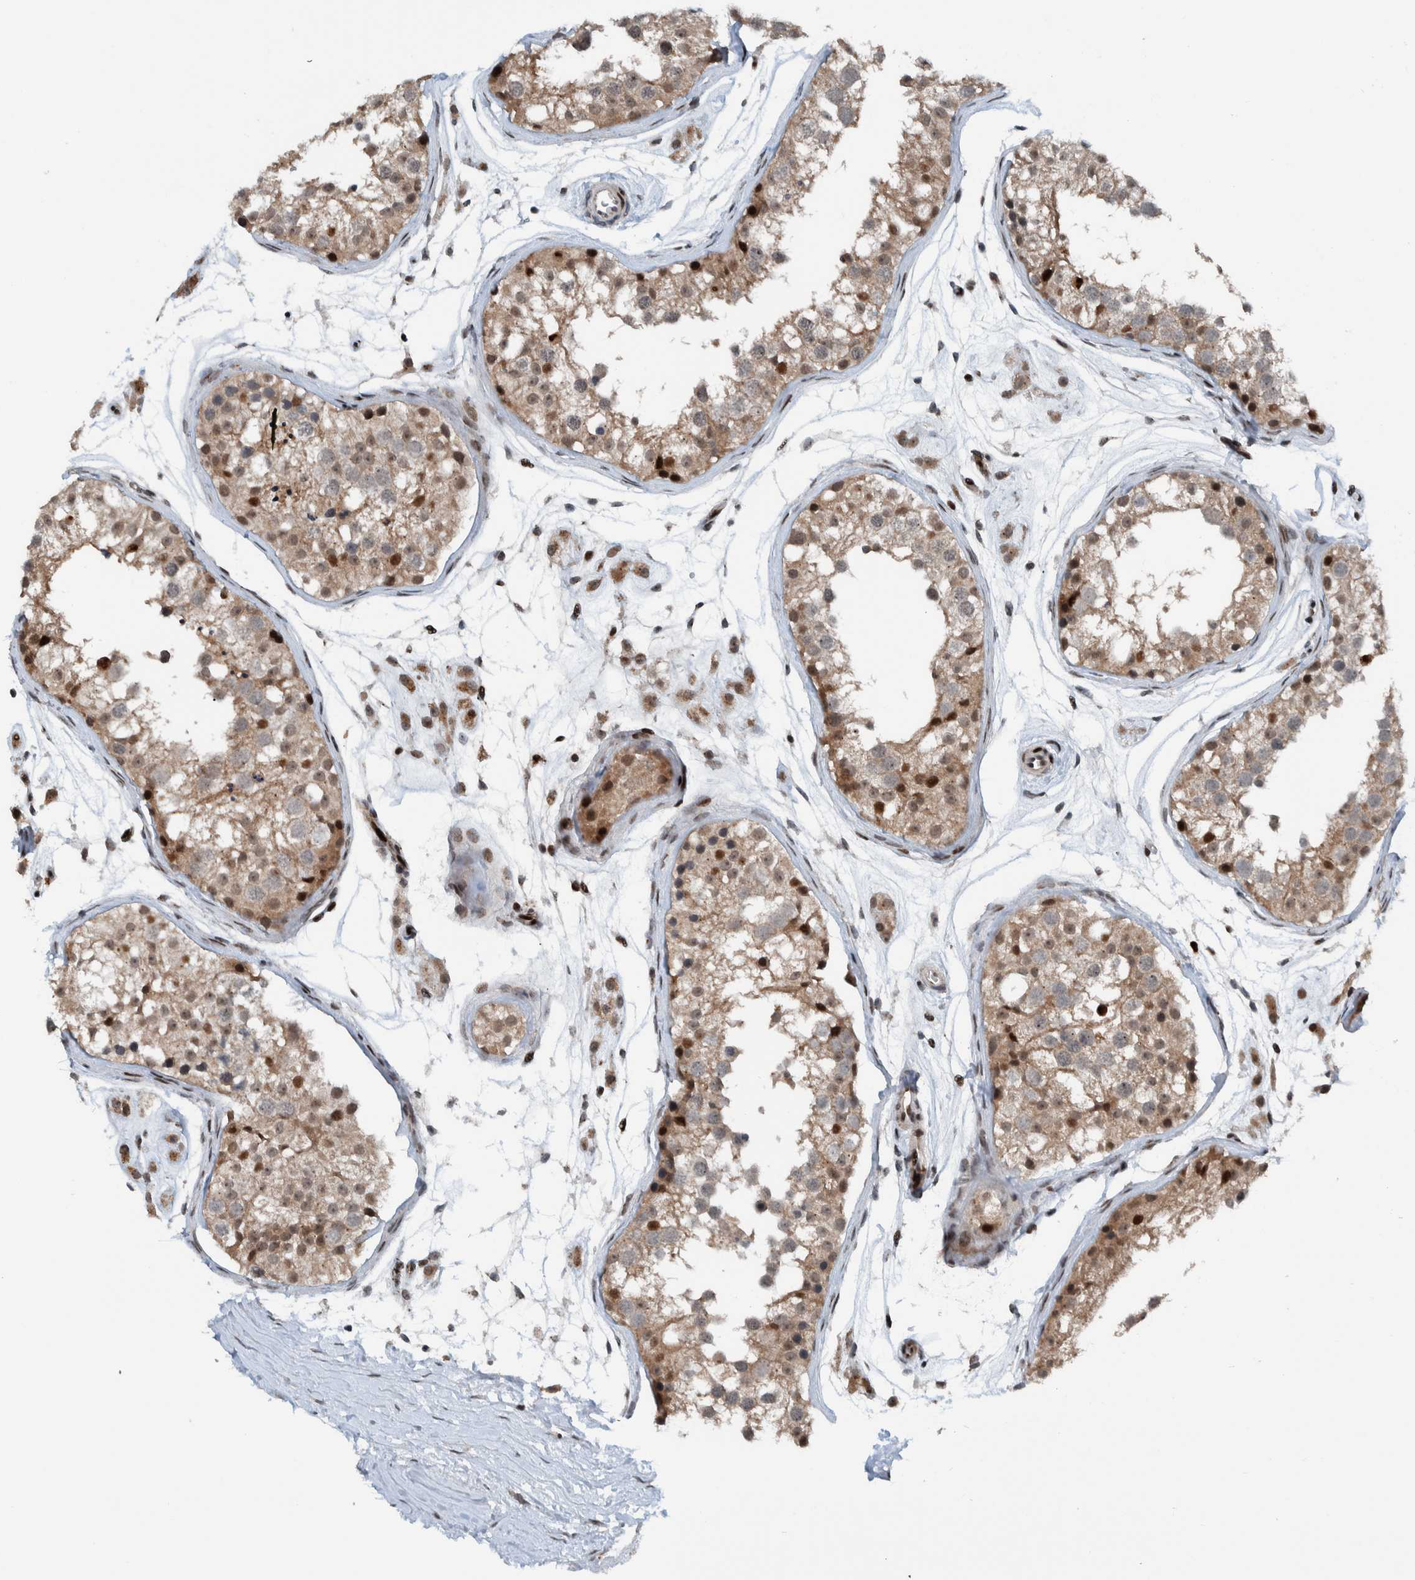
{"staining": {"intensity": "weak", "quantity": ">75%", "location": "cytoplasmic/membranous,nuclear"}, "tissue": "testis", "cell_type": "Cells in seminiferous ducts", "image_type": "normal", "snomed": [{"axis": "morphology", "description": "Normal tissue, NOS"}, {"axis": "morphology", "description": "Adenocarcinoma, metastatic, NOS"}, {"axis": "topography", "description": "Testis"}], "caption": "Immunohistochemistry (IHC) micrograph of unremarkable human testis stained for a protein (brown), which reveals low levels of weak cytoplasmic/membranous,nuclear expression in approximately >75% of cells in seminiferous ducts.", "gene": "ZNF366", "patient": {"sex": "male", "age": 26}}